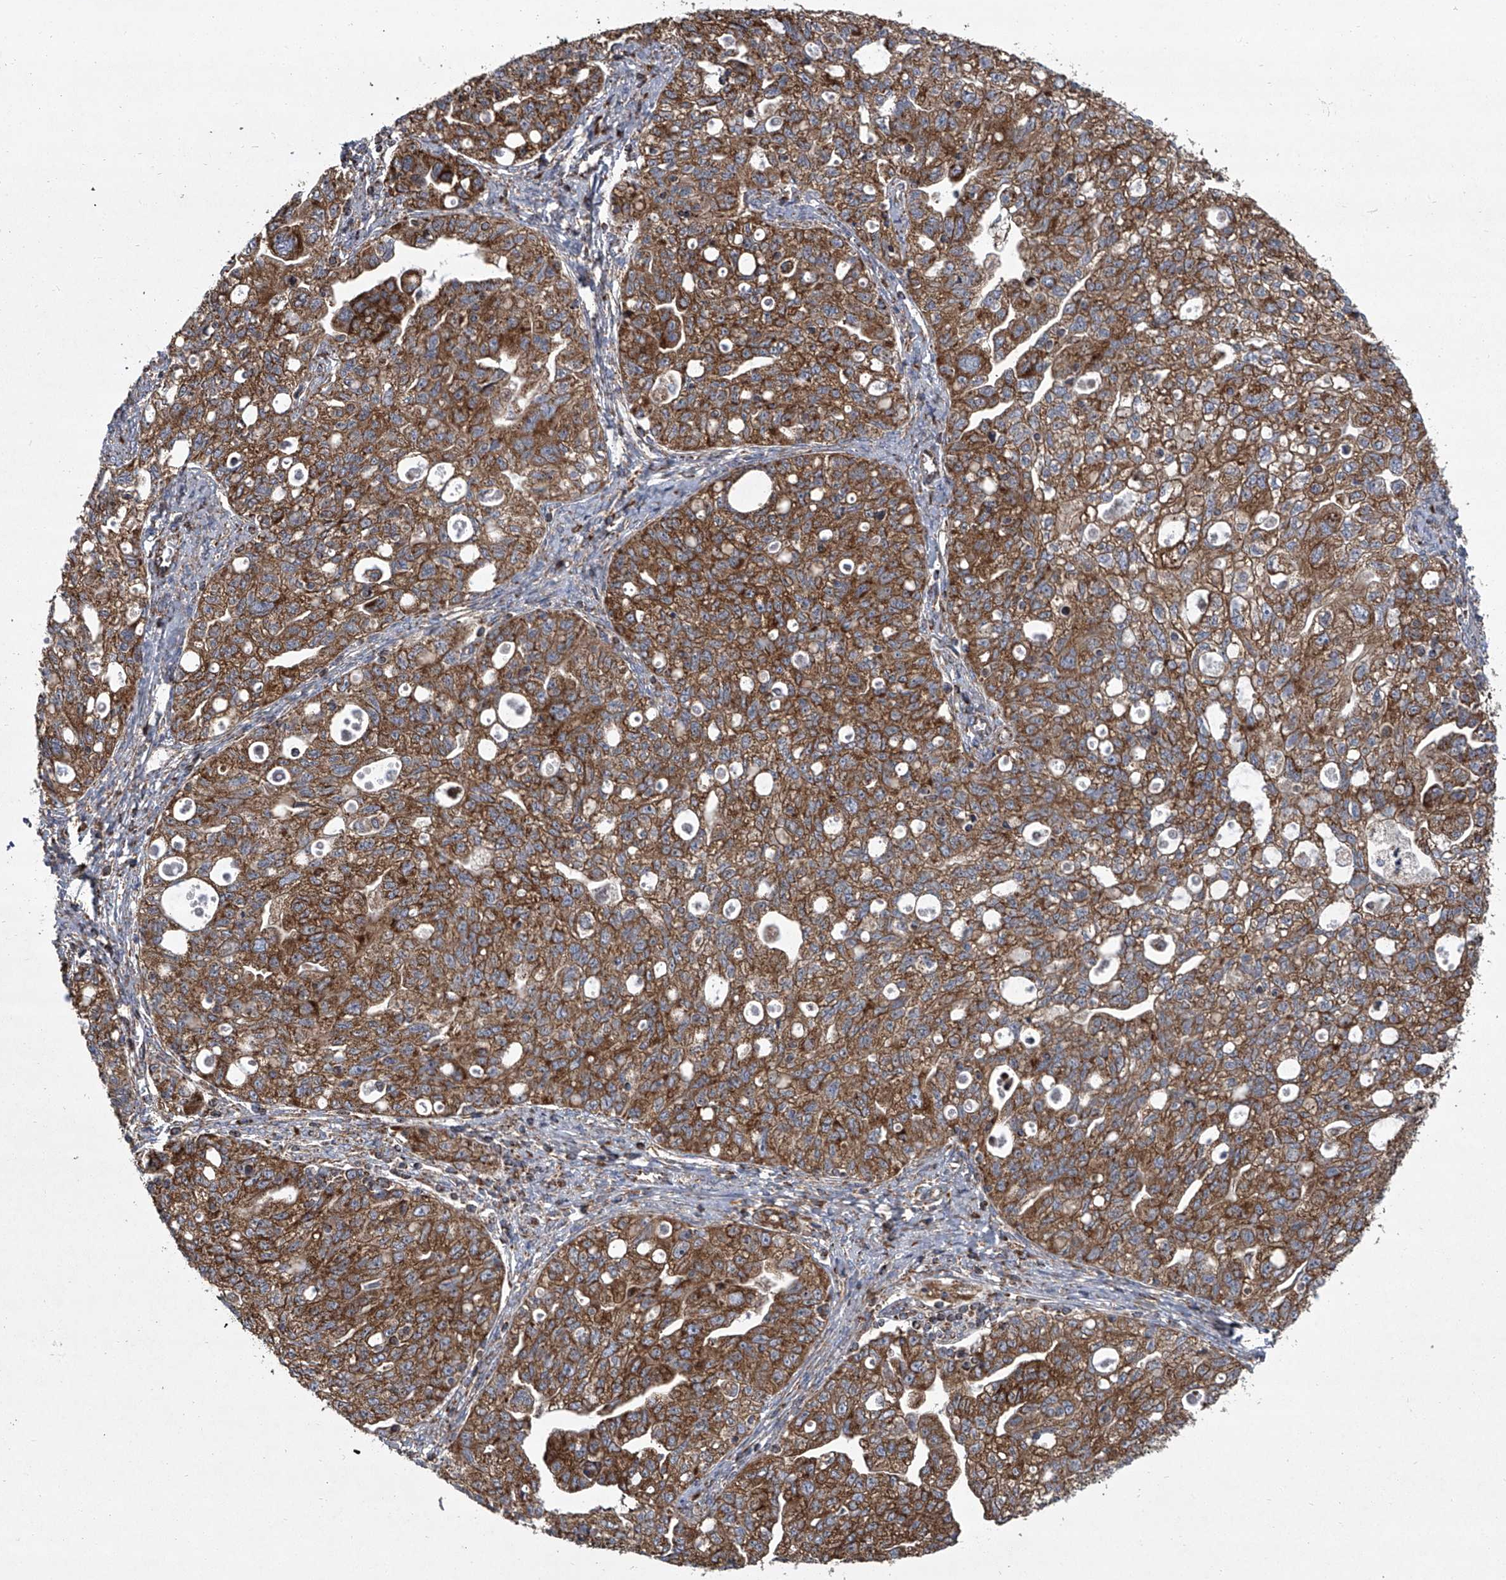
{"staining": {"intensity": "moderate", "quantity": ">75%", "location": "cytoplasmic/membranous"}, "tissue": "ovarian cancer", "cell_type": "Tumor cells", "image_type": "cancer", "snomed": [{"axis": "morphology", "description": "Carcinoma, NOS"}, {"axis": "morphology", "description": "Cystadenocarcinoma, serous, NOS"}, {"axis": "topography", "description": "Ovary"}], "caption": "IHC (DAB (3,3'-diaminobenzidine)) staining of human ovarian carcinoma reveals moderate cytoplasmic/membranous protein staining in approximately >75% of tumor cells. (Brightfield microscopy of DAB IHC at high magnification).", "gene": "ZC3H15", "patient": {"sex": "female", "age": 69}}